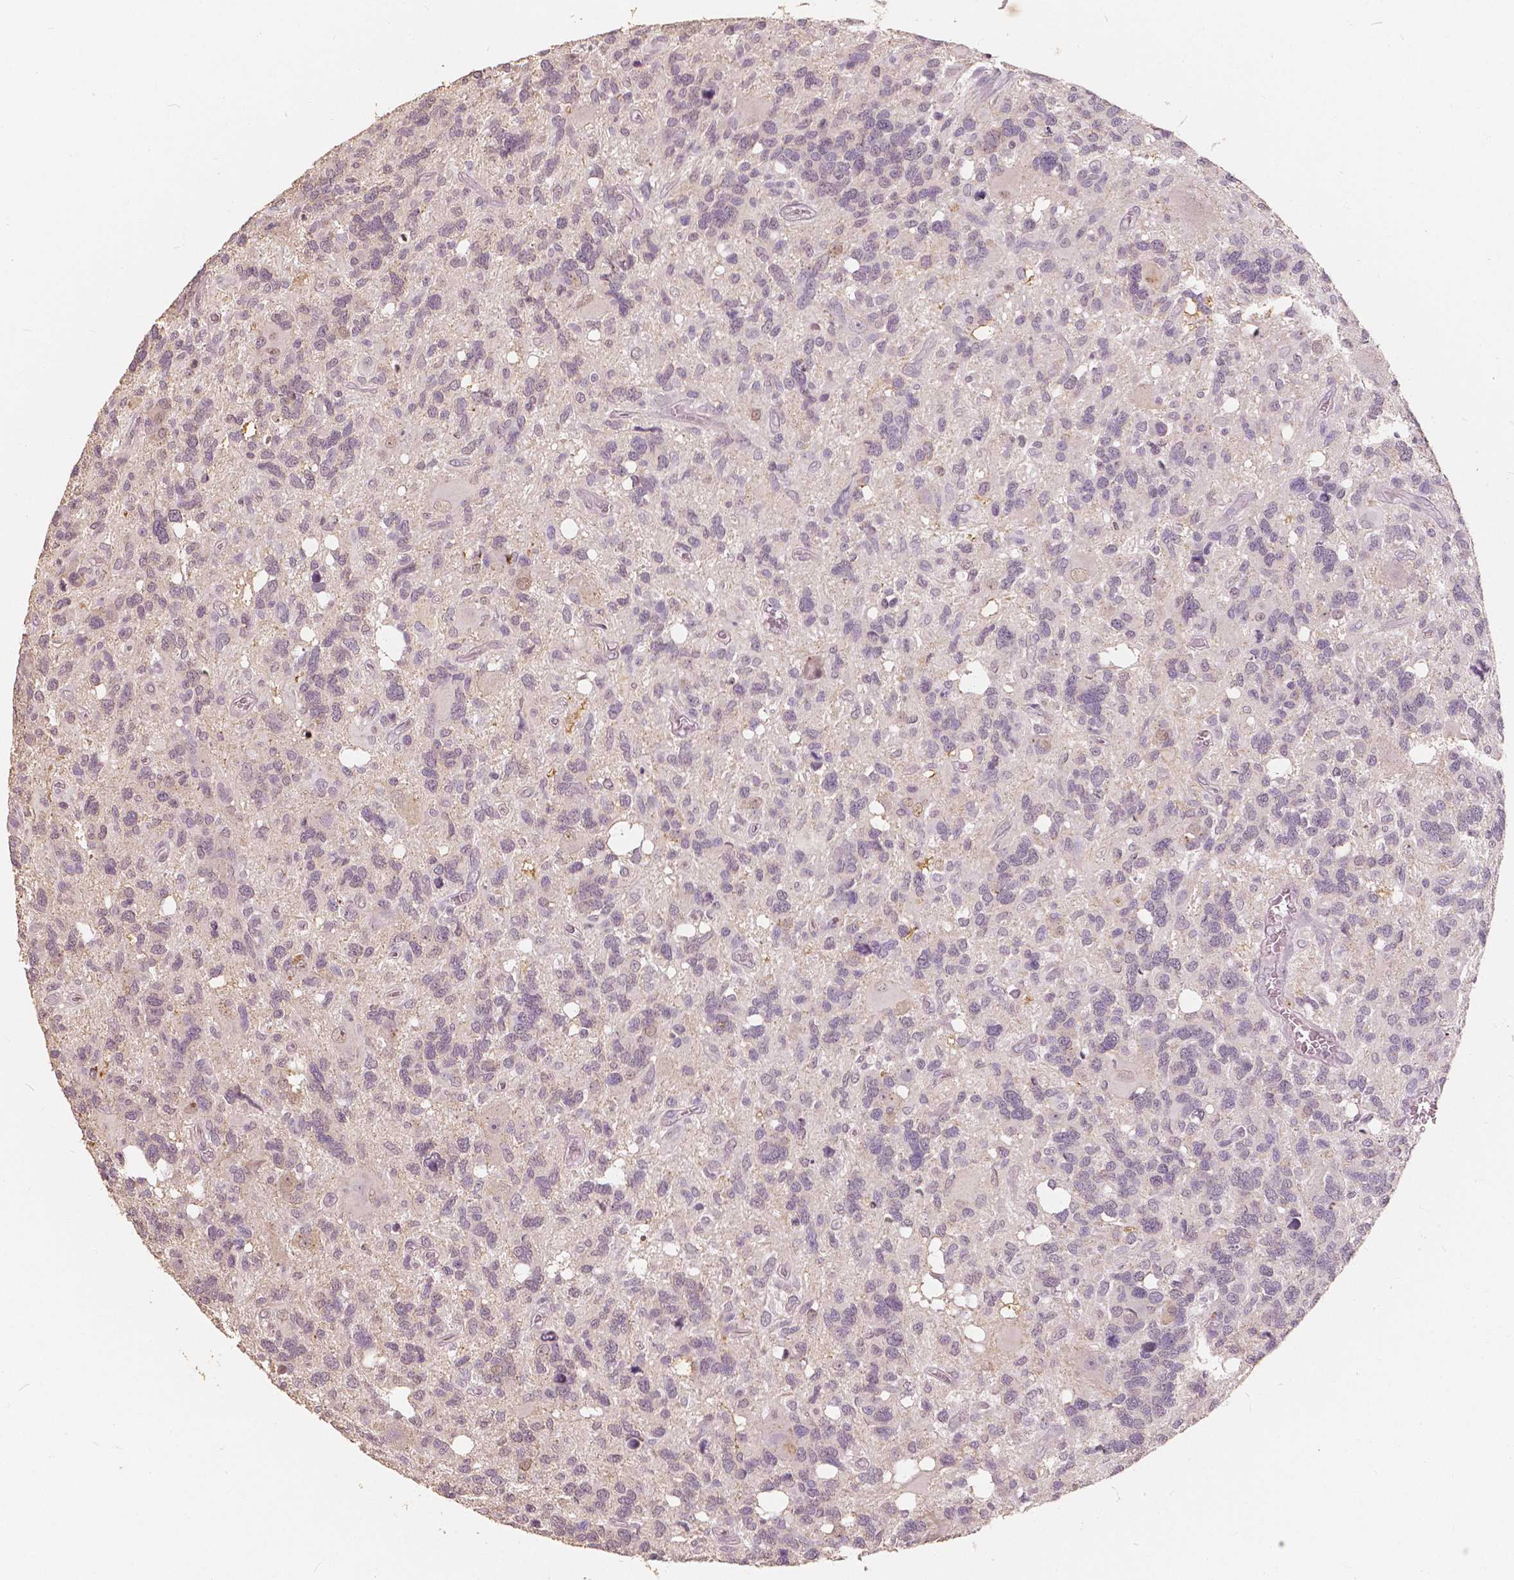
{"staining": {"intensity": "negative", "quantity": "none", "location": "none"}, "tissue": "glioma", "cell_type": "Tumor cells", "image_type": "cancer", "snomed": [{"axis": "morphology", "description": "Glioma, malignant, High grade"}, {"axis": "topography", "description": "Brain"}], "caption": "The photomicrograph displays no staining of tumor cells in malignant high-grade glioma. Brightfield microscopy of immunohistochemistry (IHC) stained with DAB (brown) and hematoxylin (blue), captured at high magnification.", "gene": "SAT2", "patient": {"sex": "male", "age": 49}}